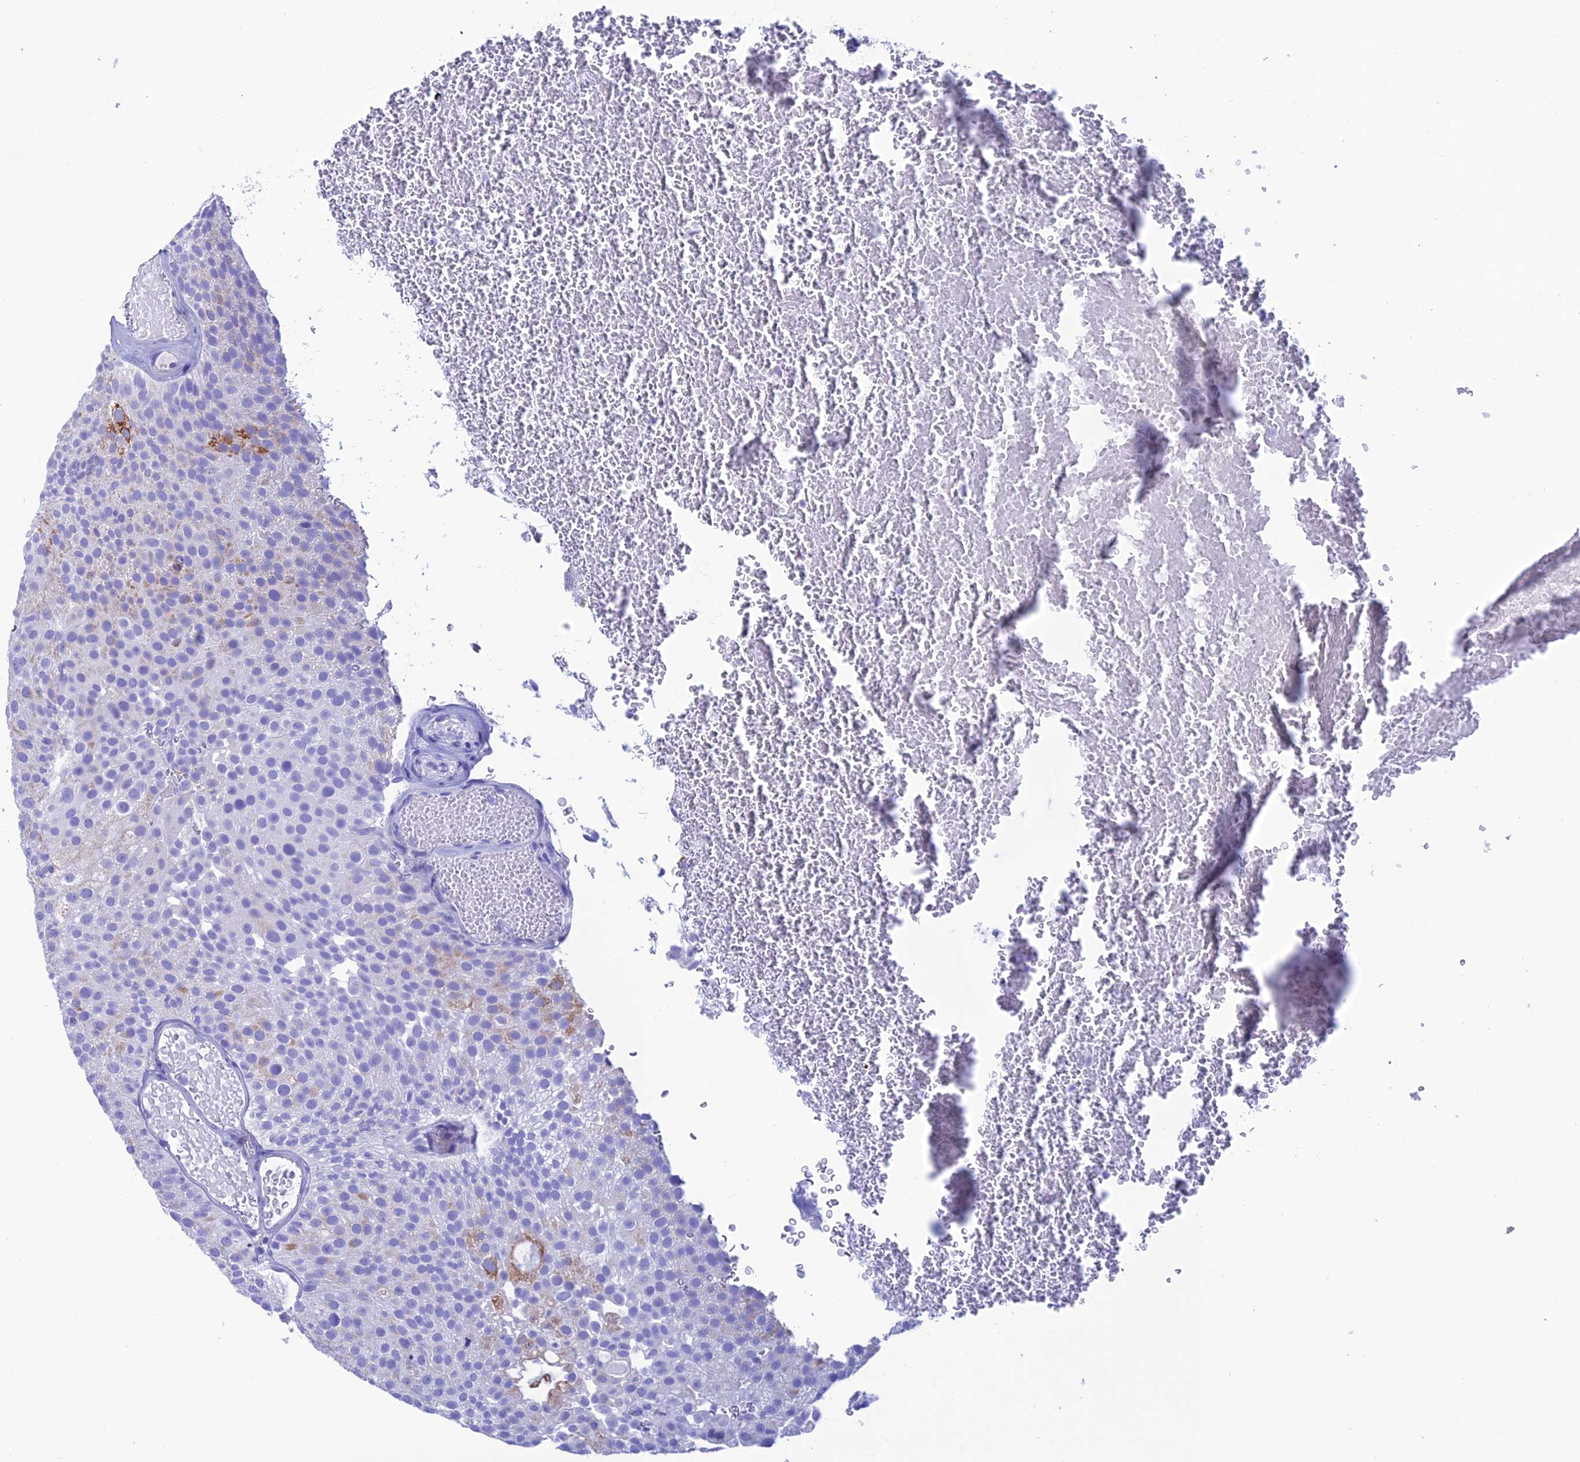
{"staining": {"intensity": "moderate", "quantity": "<25%", "location": "cytoplasmic/membranous"}, "tissue": "urothelial cancer", "cell_type": "Tumor cells", "image_type": "cancer", "snomed": [{"axis": "morphology", "description": "Urothelial carcinoma, Low grade"}, {"axis": "topography", "description": "Urinary bladder"}], "caption": "Moderate cytoplasmic/membranous staining for a protein is seen in approximately <25% of tumor cells of urothelial carcinoma (low-grade) using IHC.", "gene": "NXPE4", "patient": {"sex": "male", "age": 78}}